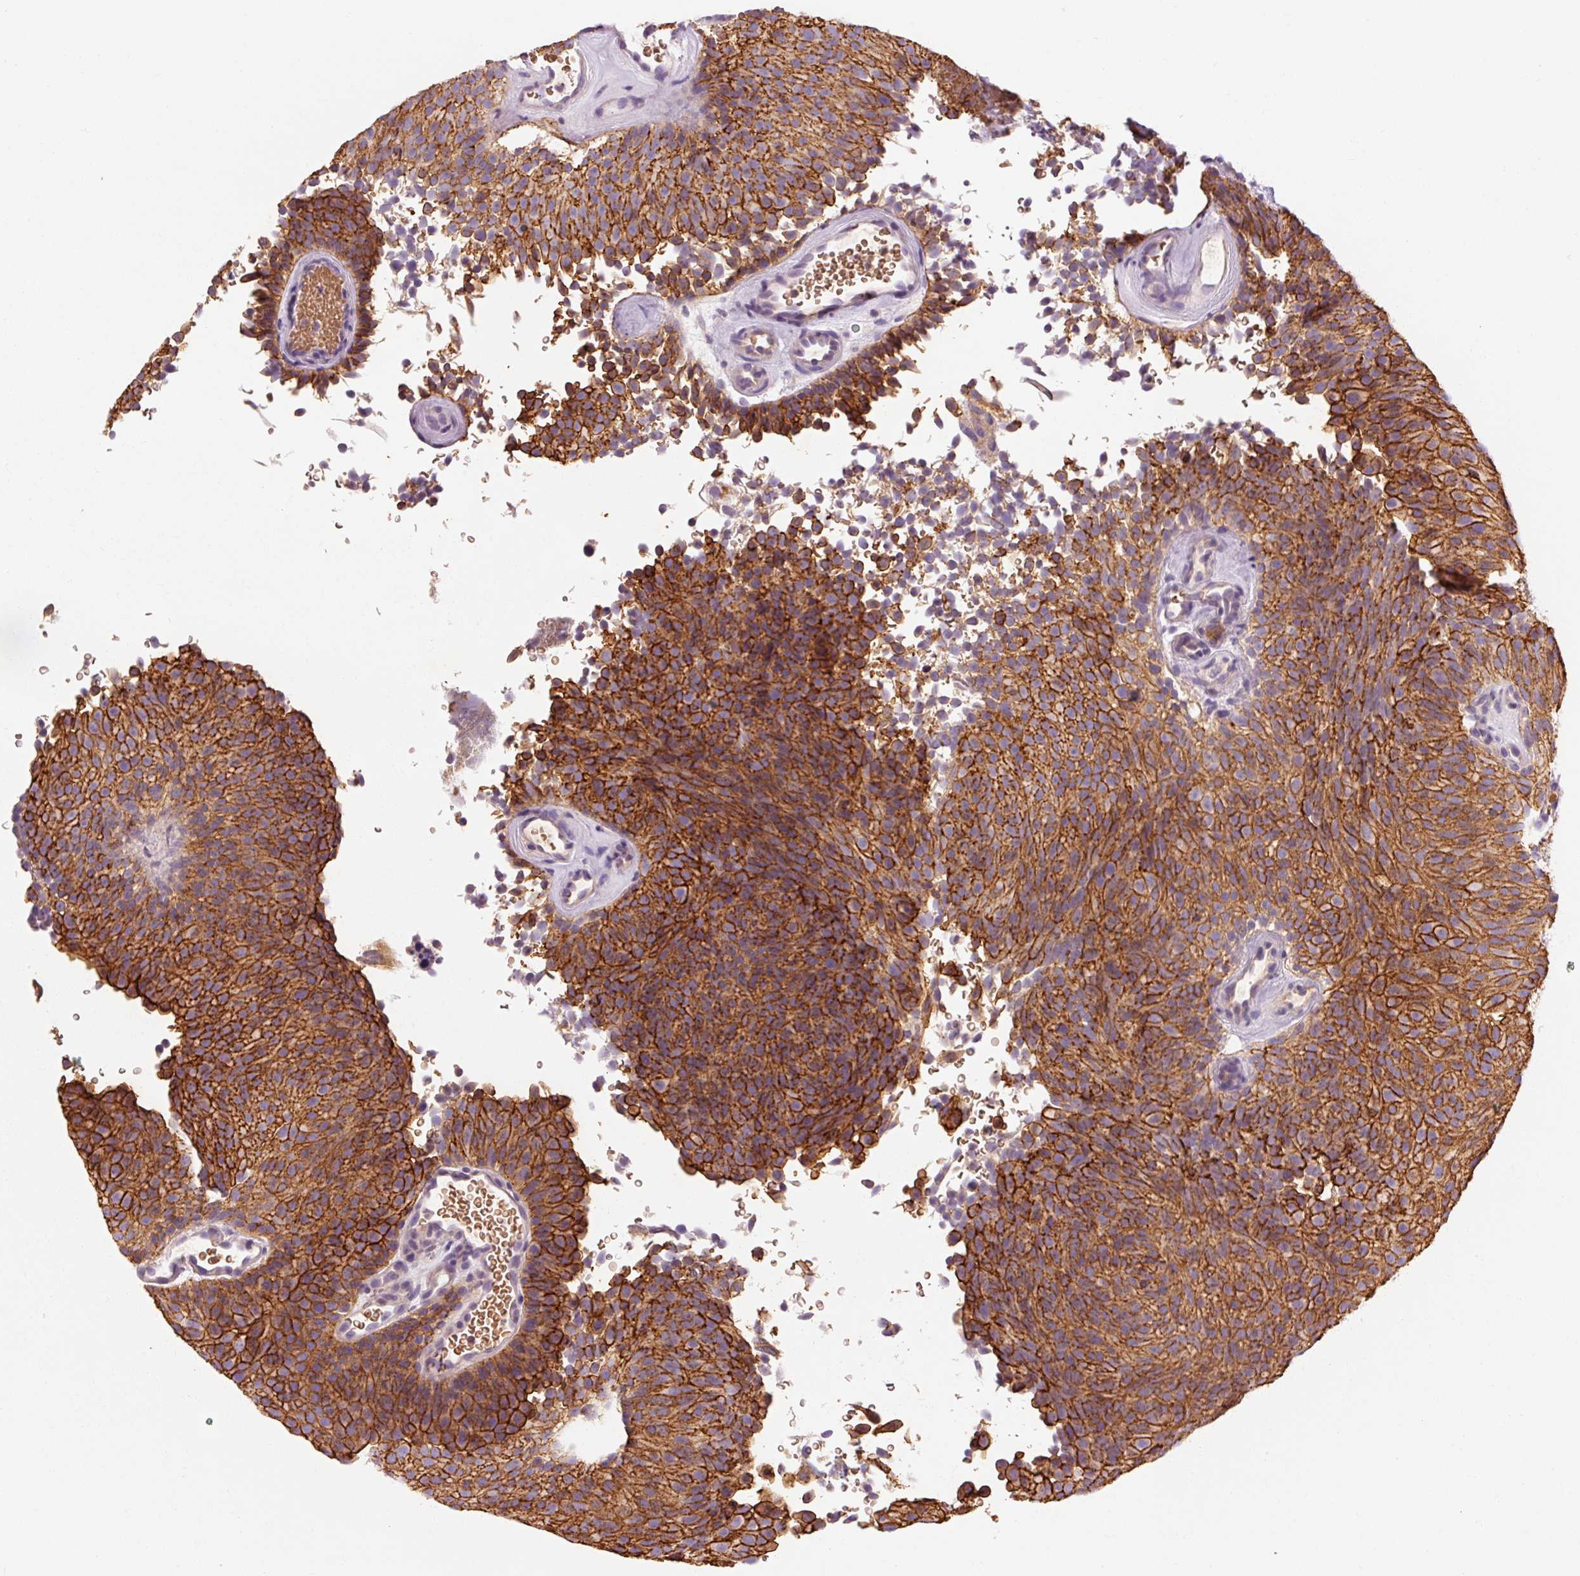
{"staining": {"intensity": "strong", "quantity": ">75%", "location": "cytoplasmic/membranous"}, "tissue": "urothelial cancer", "cell_type": "Tumor cells", "image_type": "cancer", "snomed": [{"axis": "morphology", "description": "Urothelial carcinoma, Low grade"}, {"axis": "topography", "description": "Urinary bladder"}], "caption": "Strong cytoplasmic/membranous expression for a protein is seen in approximately >75% of tumor cells of urothelial cancer using IHC.", "gene": "OR8K1", "patient": {"sex": "male", "age": 78}}